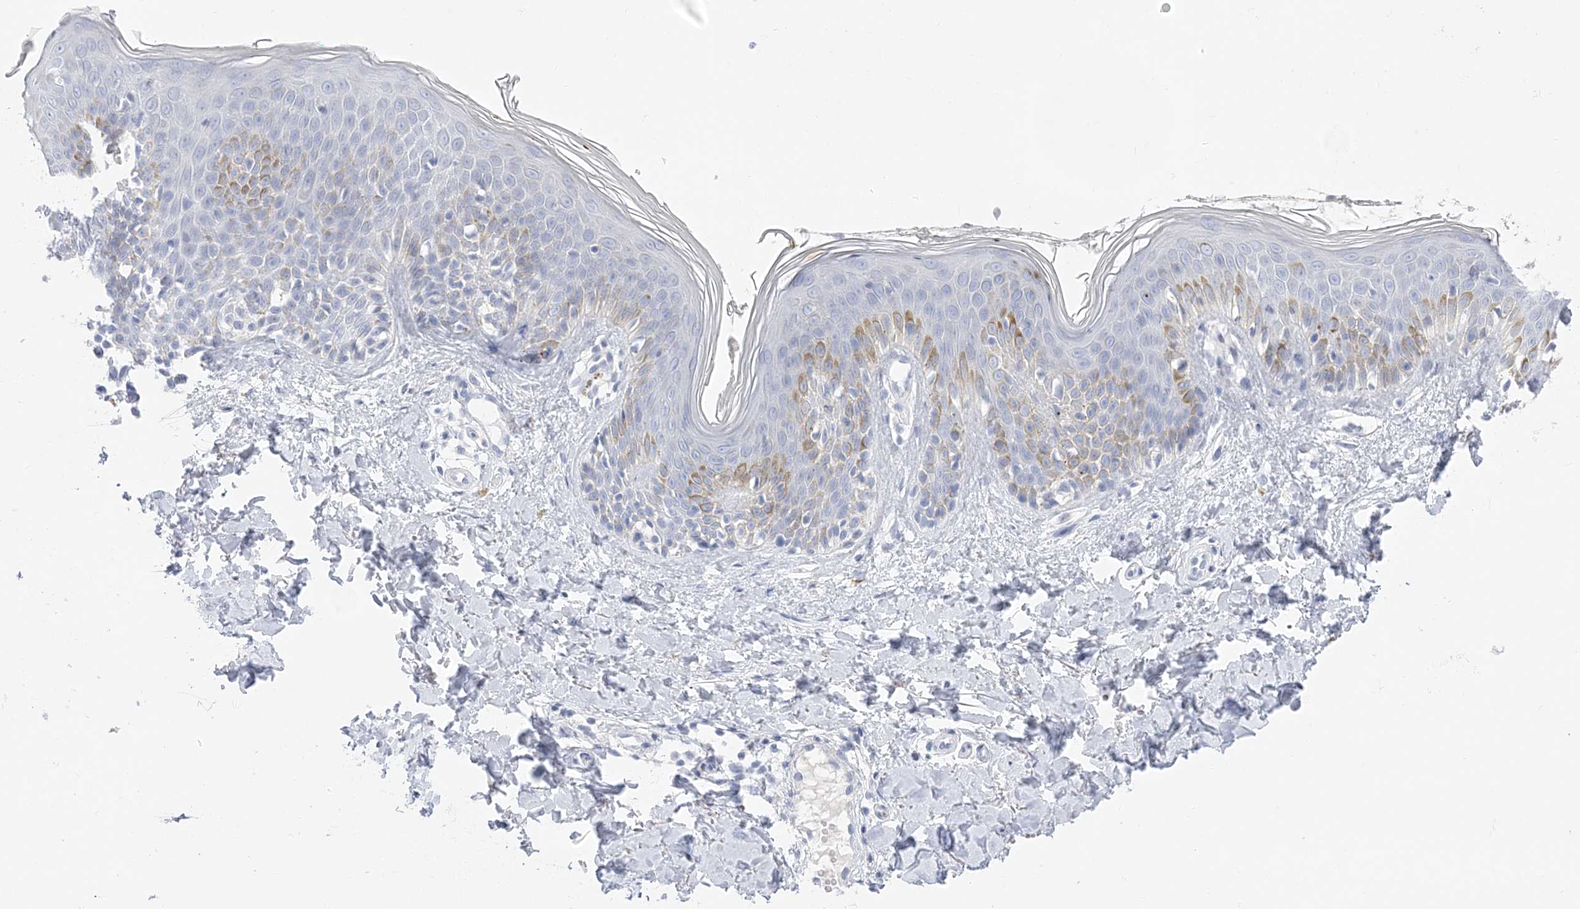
{"staining": {"intensity": "negative", "quantity": "none", "location": "none"}, "tissue": "skin", "cell_type": "Fibroblasts", "image_type": "normal", "snomed": [{"axis": "morphology", "description": "Normal tissue, NOS"}, {"axis": "topography", "description": "Skin"}], "caption": "The immunohistochemistry (IHC) micrograph has no significant expression in fibroblasts of skin. (Brightfield microscopy of DAB (3,3'-diaminobenzidine) immunohistochemistry at high magnification).", "gene": "SH3YL1", "patient": {"sex": "male", "age": 37}}